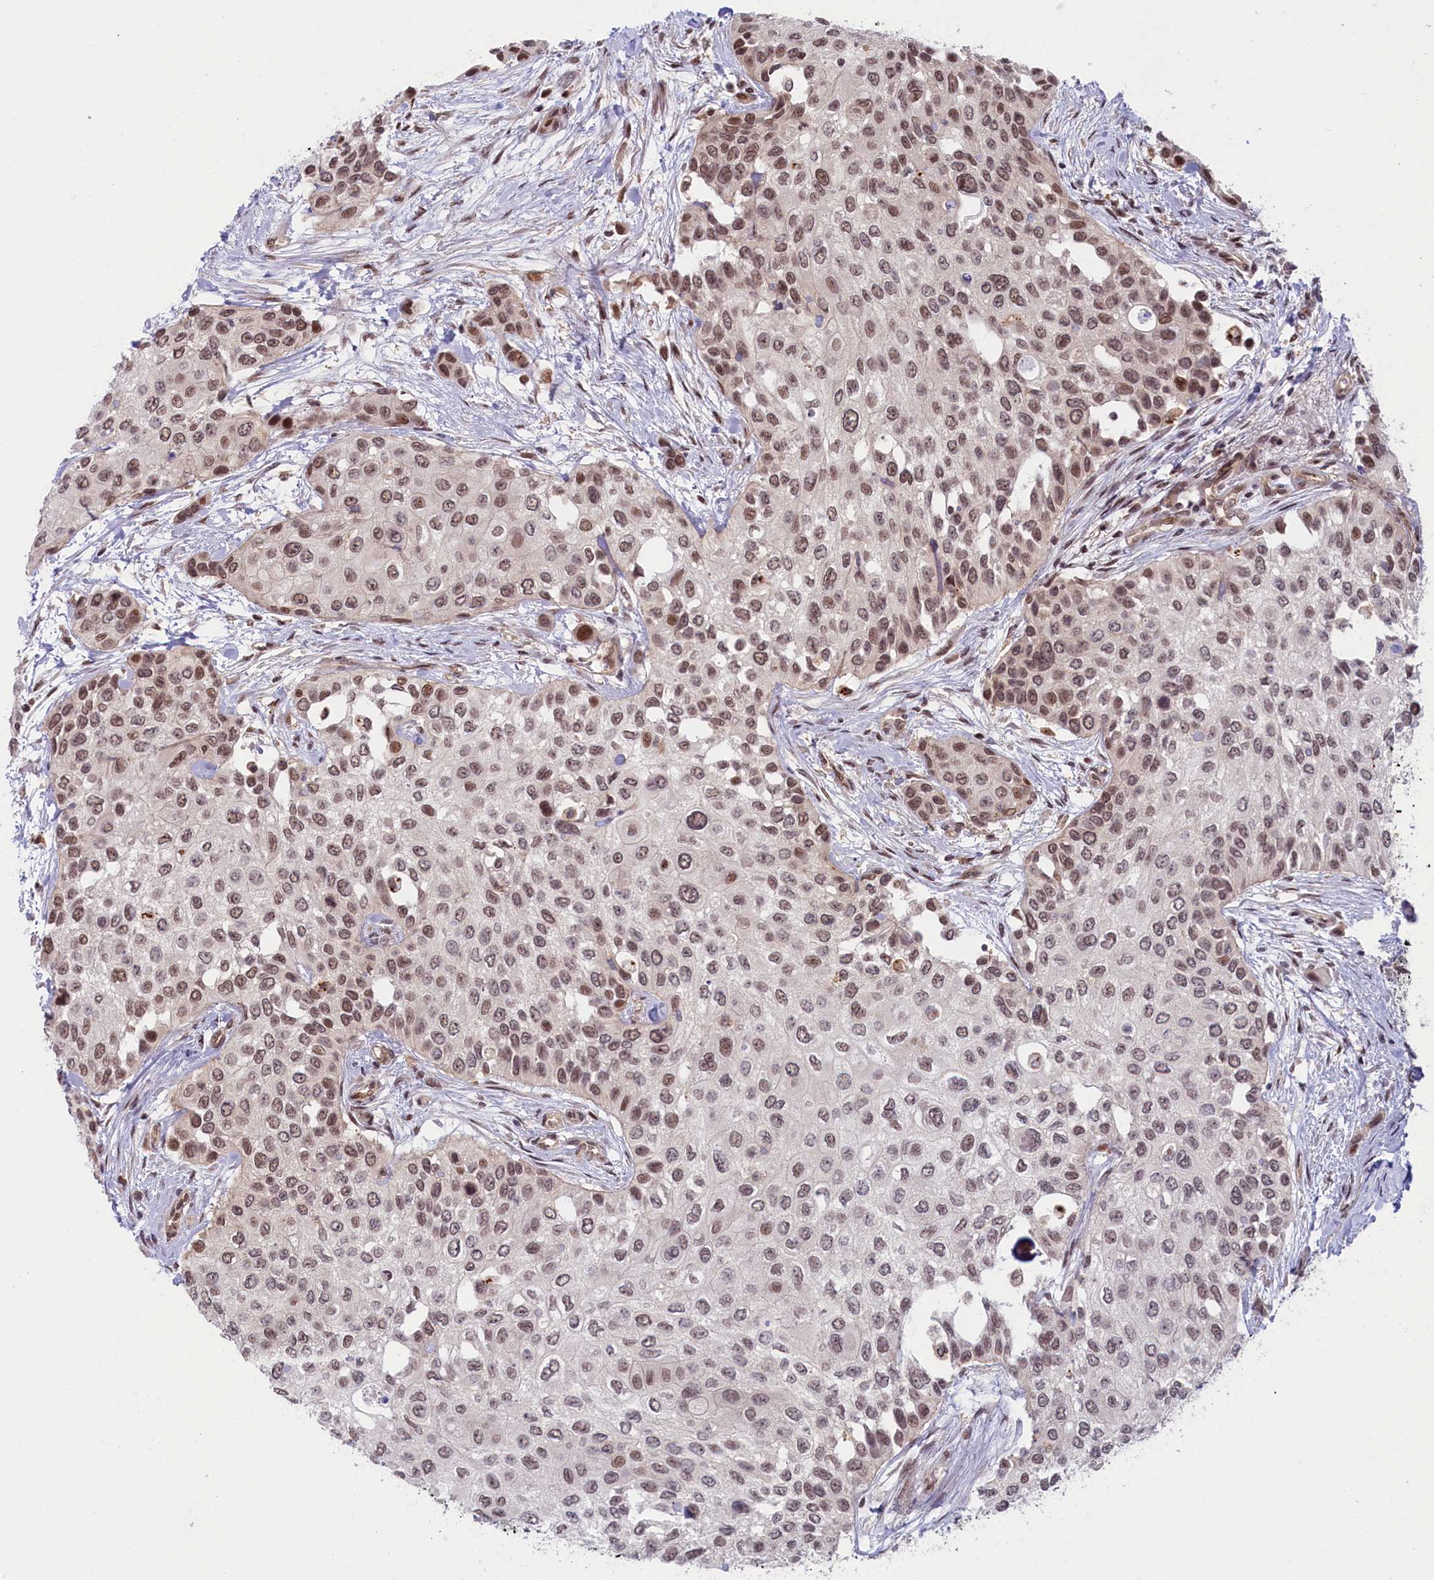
{"staining": {"intensity": "moderate", "quantity": ">75%", "location": "nuclear"}, "tissue": "urothelial cancer", "cell_type": "Tumor cells", "image_type": "cancer", "snomed": [{"axis": "morphology", "description": "Normal tissue, NOS"}, {"axis": "morphology", "description": "Urothelial carcinoma, High grade"}, {"axis": "topography", "description": "Vascular tissue"}, {"axis": "topography", "description": "Urinary bladder"}], "caption": "This is an image of immunohistochemistry (IHC) staining of urothelial carcinoma (high-grade), which shows moderate positivity in the nuclear of tumor cells.", "gene": "FCHO1", "patient": {"sex": "female", "age": 56}}